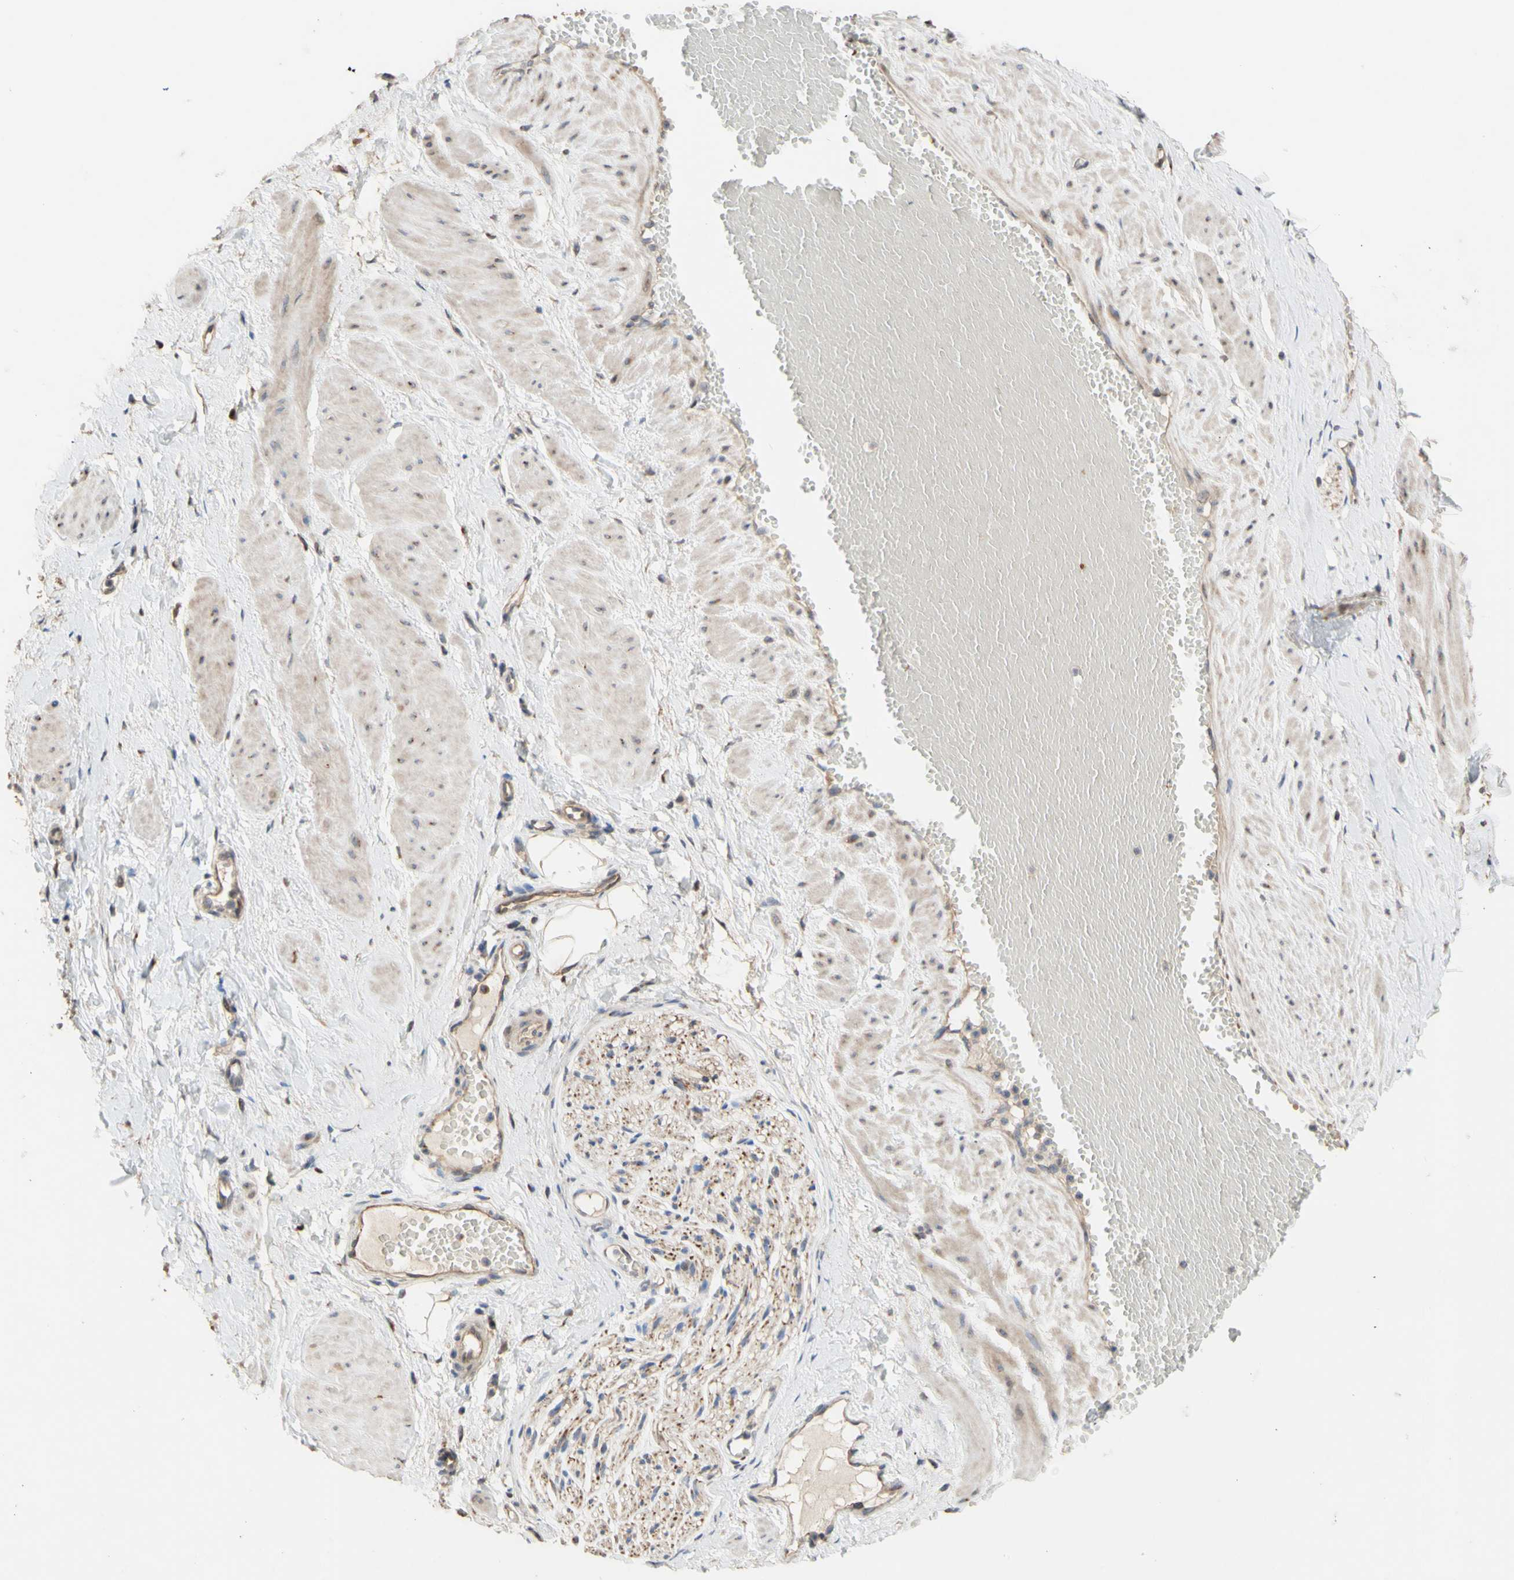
{"staining": {"intensity": "moderate", "quantity": ">75%", "location": "cytoplasmic/membranous"}, "tissue": "adipose tissue", "cell_type": "Adipocytes", "image_type": "normal", "snomed": [{"axis": "morphology", "description": "Normal tissue, NOS"}, {"axis": "topography", "description": "Soft tissue"}, {"axis": "topography", "description": "Vascular tissue"}], "caption": "A medium amount of moderate cytoplasmic/membranous expression is present in about >75% of adipocytes in normal adipose tissue.", "gene": "NECTIN3", "patient": {"sex": "female", "age": 35}}